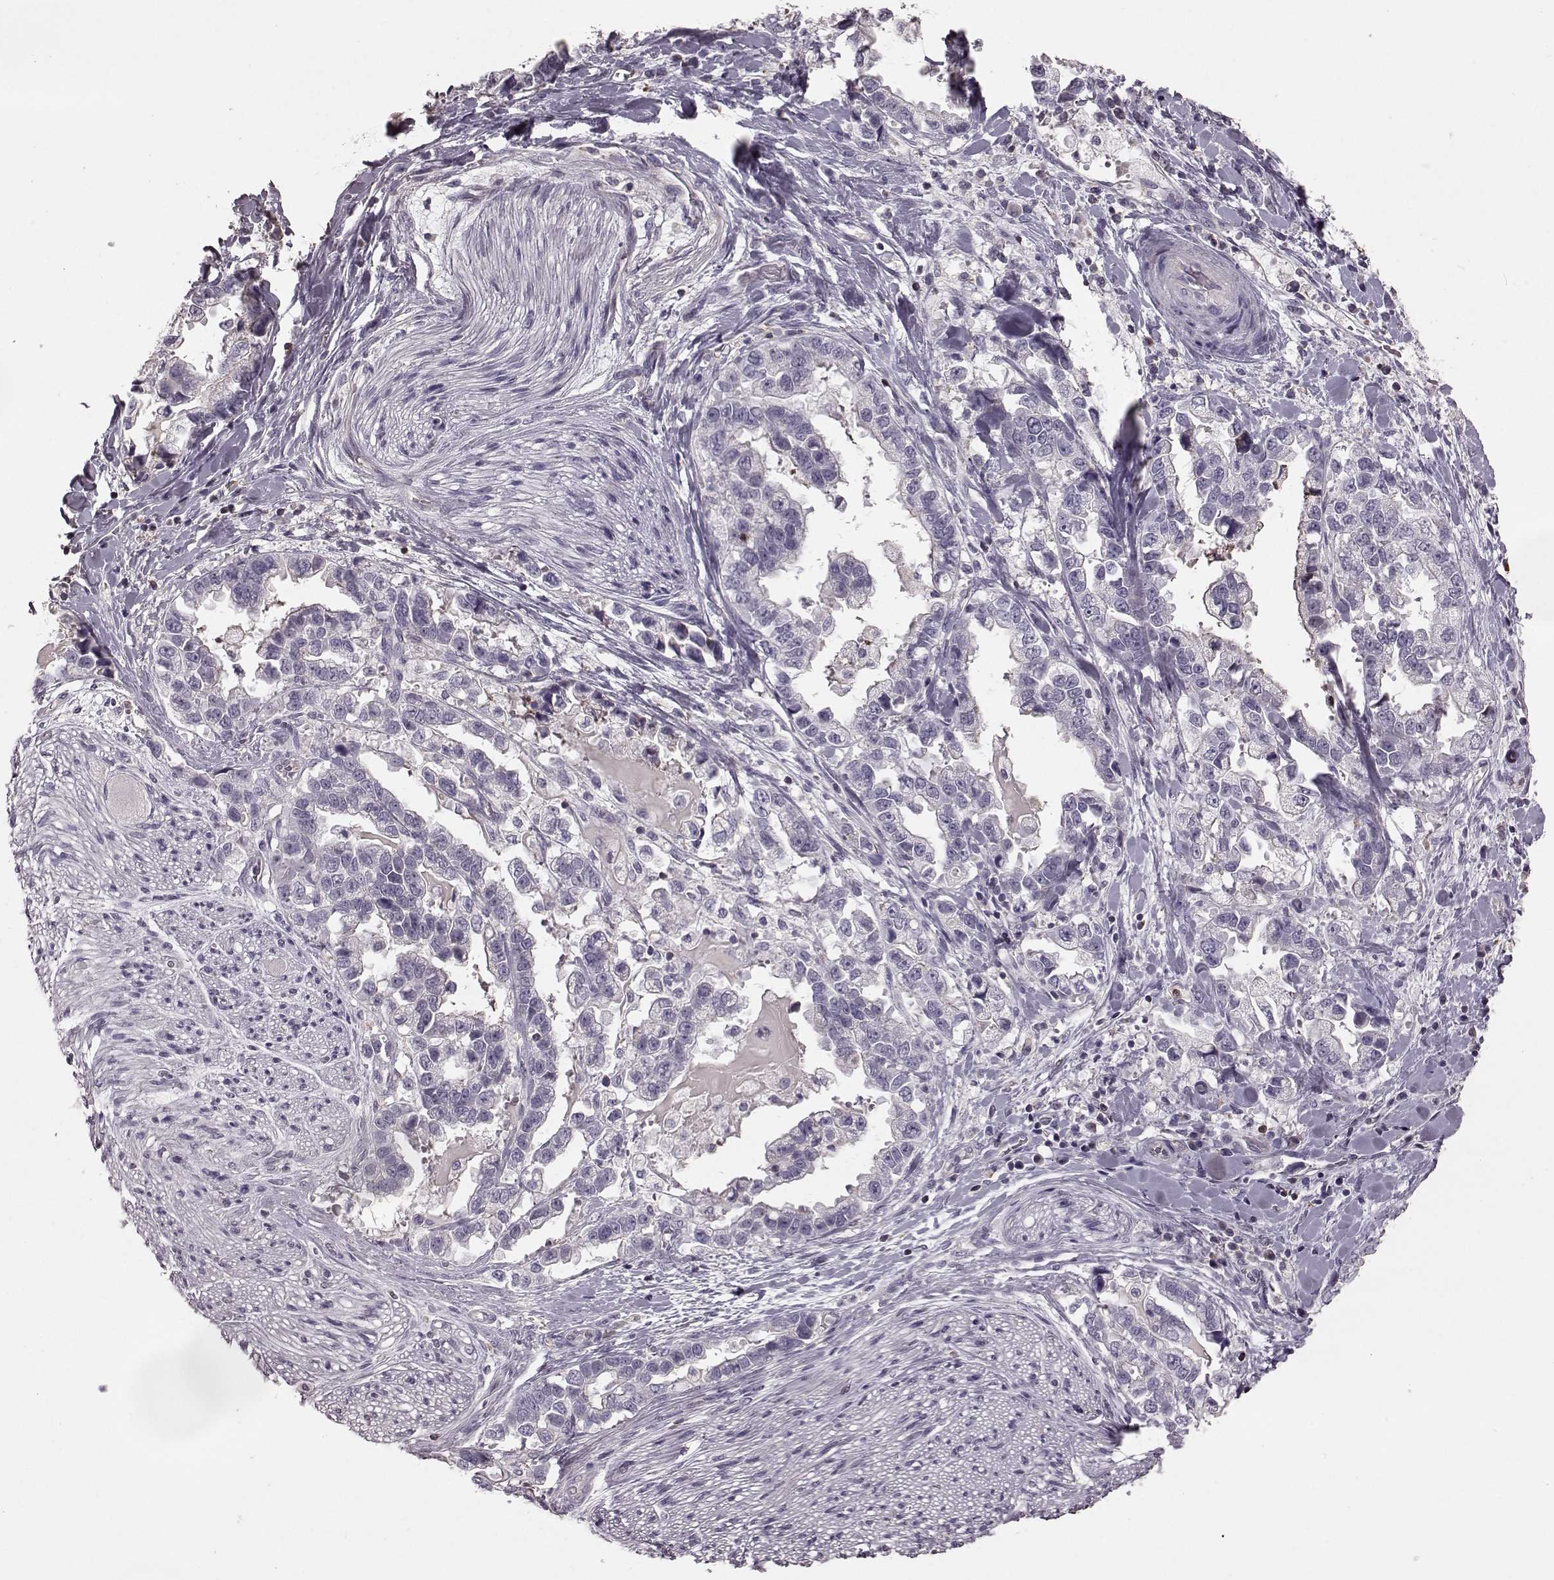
{"staining": {"intensity": "negative", "quantity": "none", "location": "none"}, "tissue": "stomach cancer", "cell_type": "Tumor cells", "image_type": "cancer", "snomed": [{"axis": "morphology", "description": "Adenocarcinoma, NOS"}, {"axis": "topography", "description": "Stomach"}], "caption": "The immunohistochemistry (IHC) photomicrograph has no significant staining in tumor cells of stomach cancer (adenocarcinoma) tissue. (Brightfield microscopy of DAB (3,3'-diaminobenzidine) immunohistochemistry (IHC) at high magnification).", "gene": "PDCD1", "patient": {"sex": "male", "age": 59}}